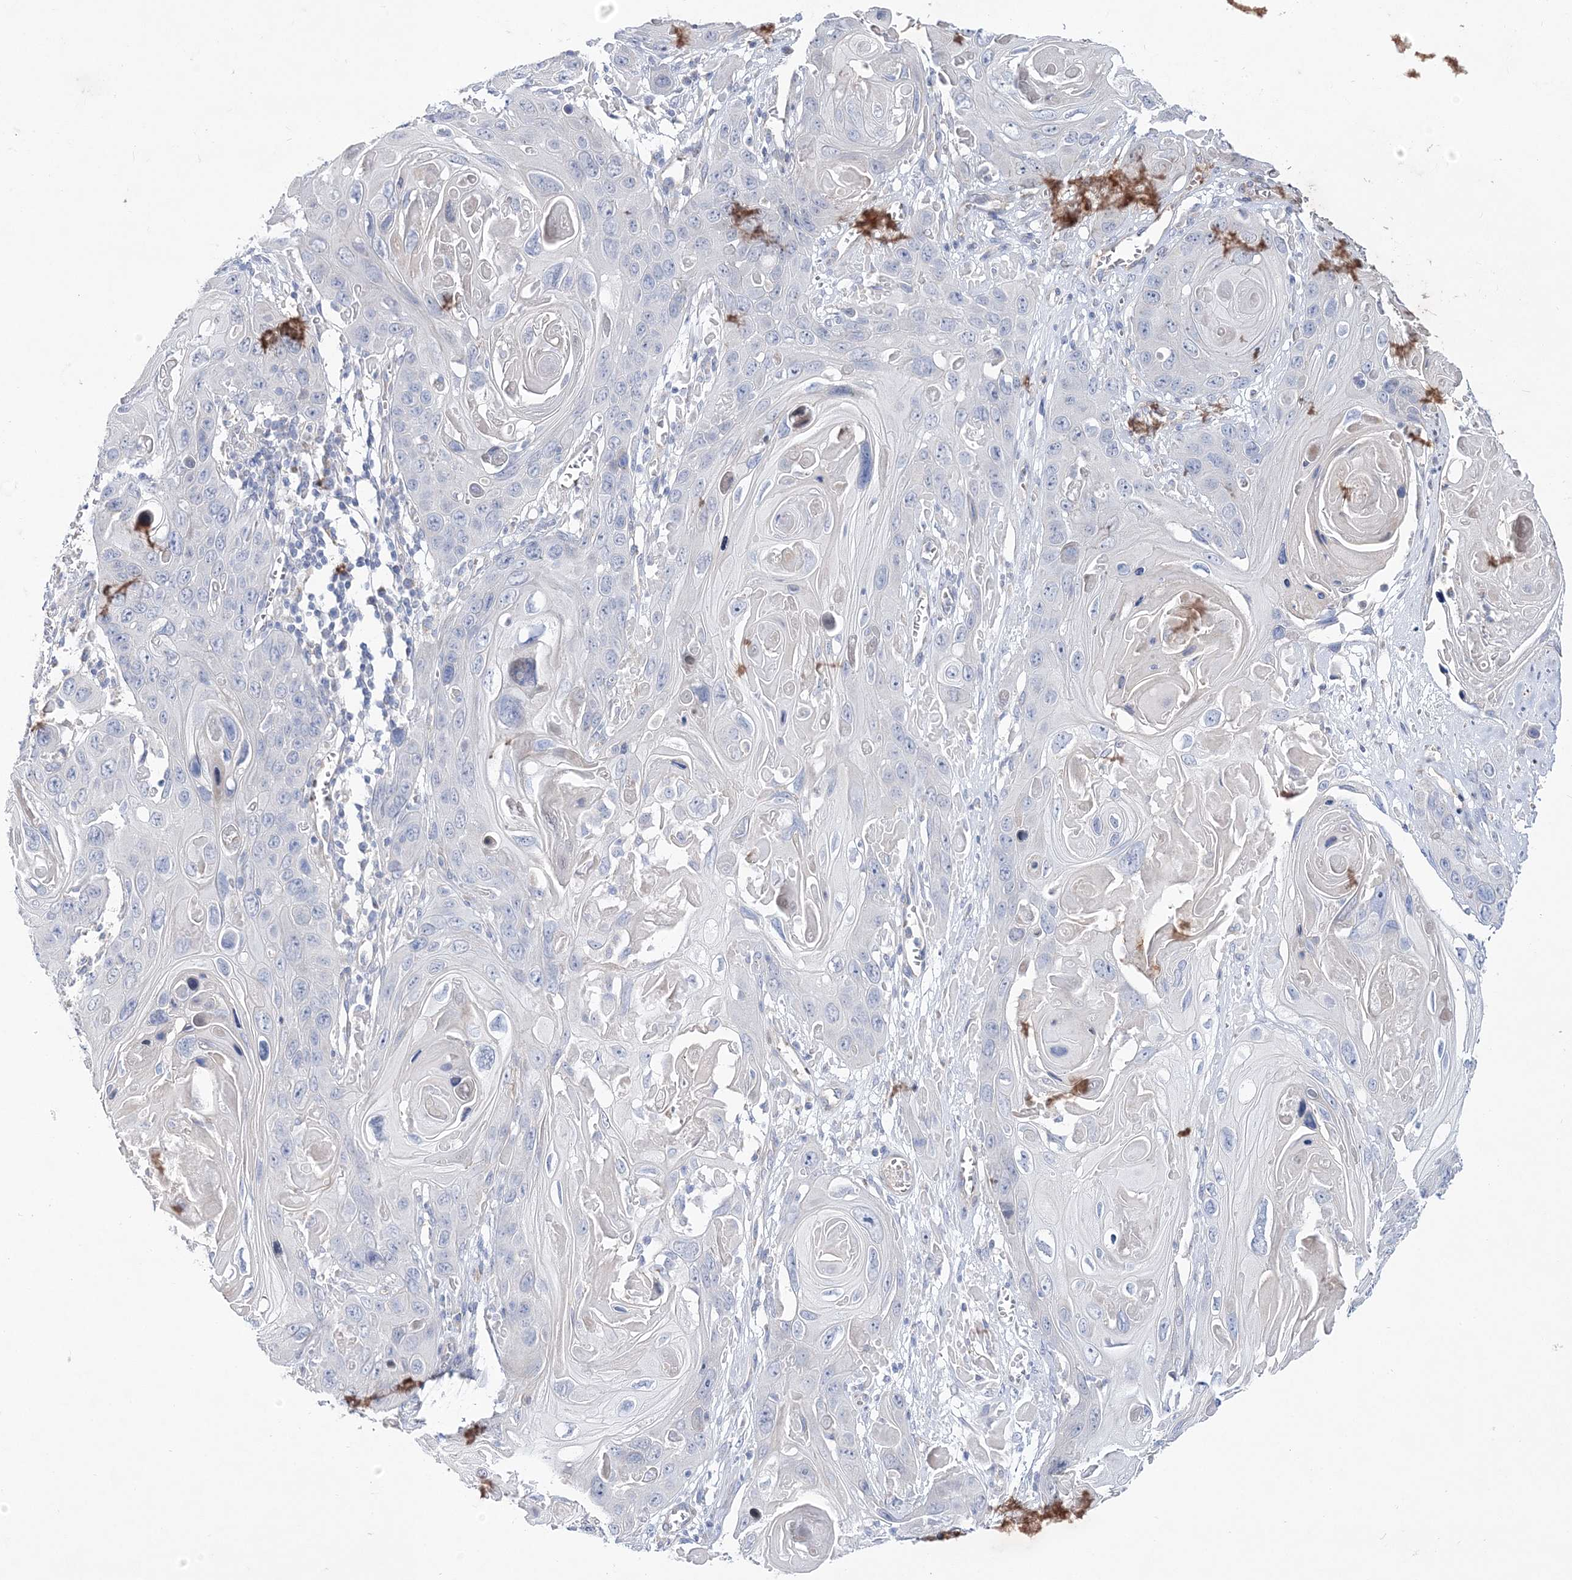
{"staining": {"intensity": "negative", "quantity": "none", "location": "none"}, "tissue": "skin cancer", "cell_type": "Tumor cells", "image_type": "cancer", "snomed": [{"axis": "morphology", "description": "Squamous cell carcinoma, NOS"}, {"axis": "topography", "description": "Skin"}], "caption": "A photomicrograph of squamous cell carcinoma (skin) stained for a protein demonstrates no brown staining in tumor cells. The staining is performed using DAB brown chromogen with nuclei counter-stained in using hematoxylin.", "gene": "ANO1", "patient": {"sex": "male", "age": 55}}